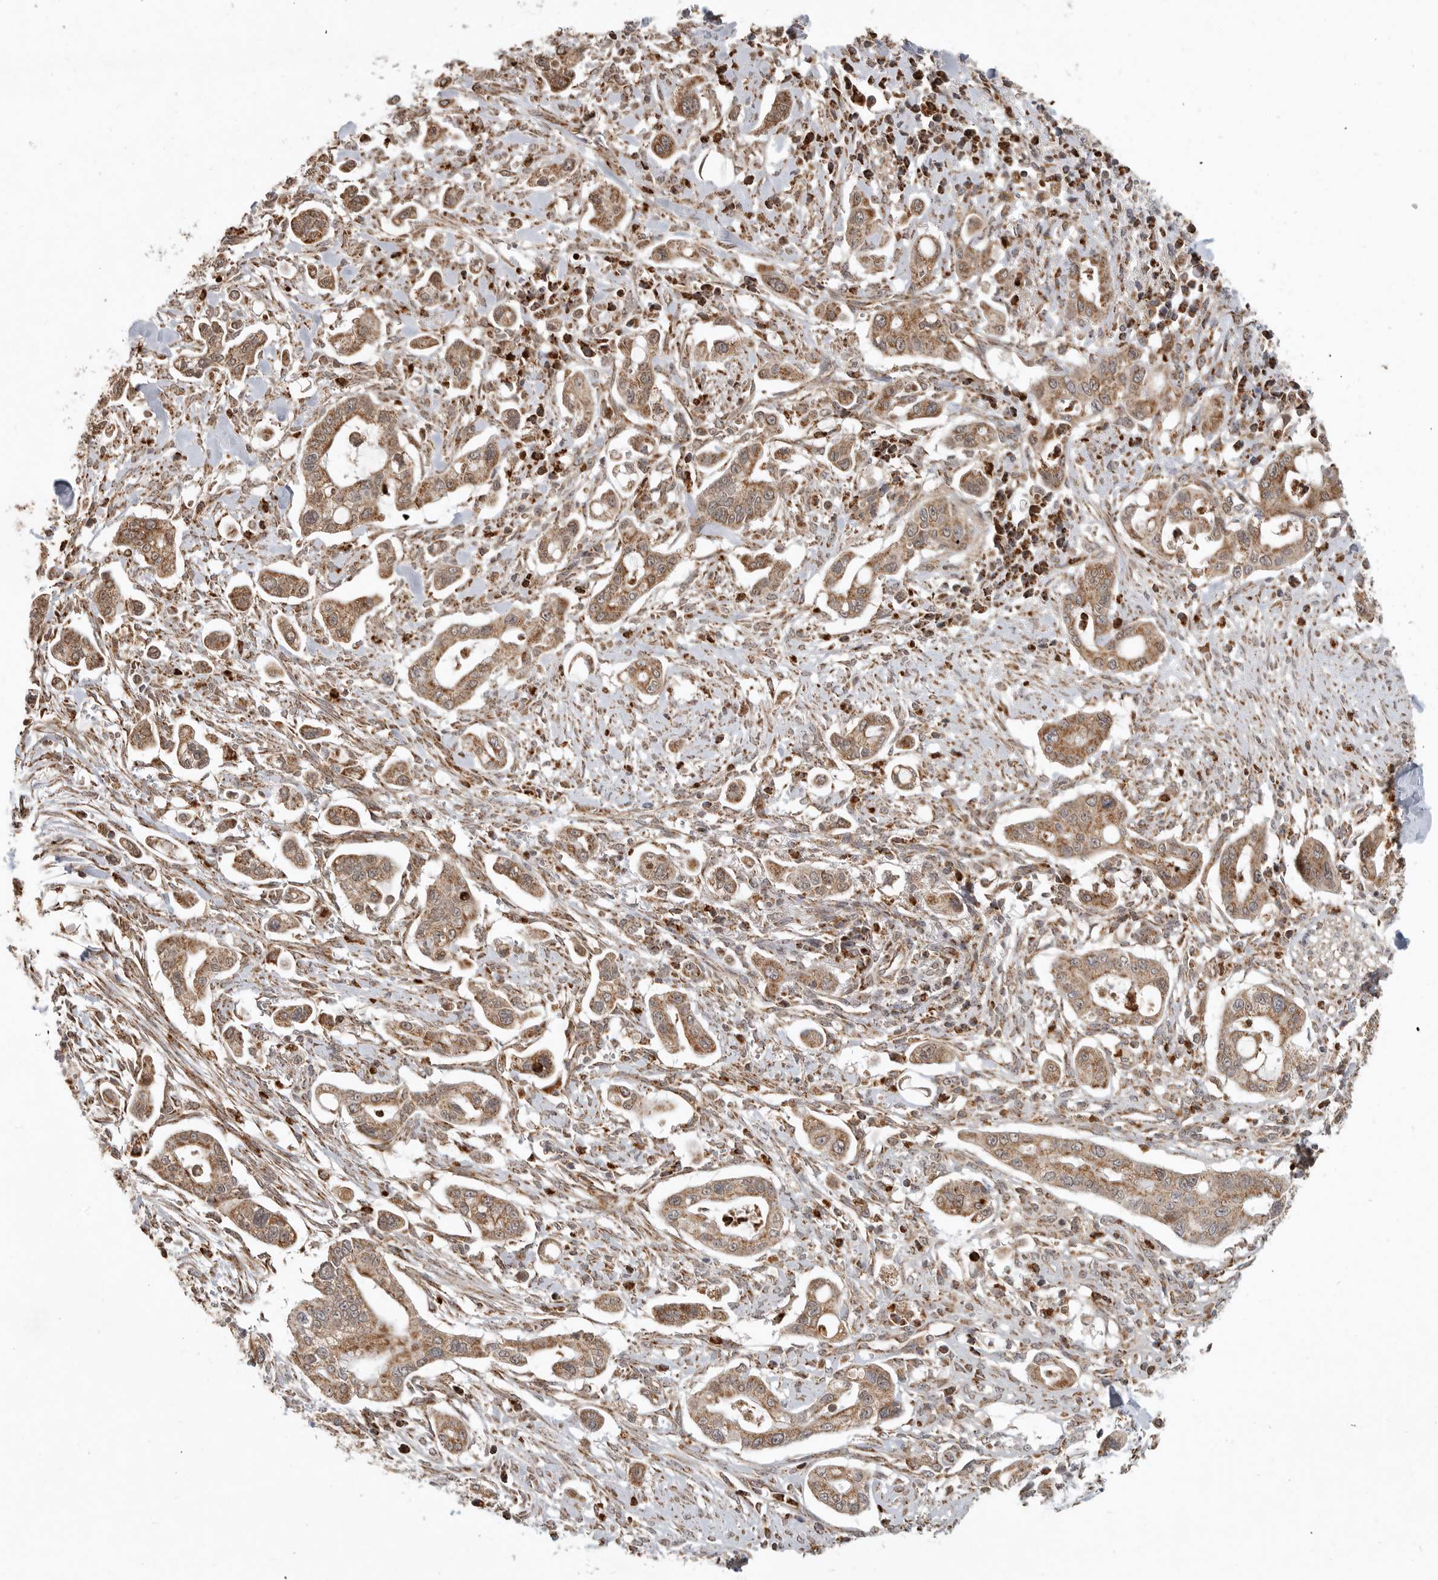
{"staining": {"intensity": "moderate", "quantity": ">75%", "location": "cytoplasmic/membranous"}, "tissue": "pancreatic cancer", "cell_type": "Tumor cells", "image_type": "cancer", "snomed": [{"axis": "morphology", "description": "Adenocarcinoma, NOS"}, {"axis": "topography", "description": "Pancreas"}], "caption": "High-magnification brightfield microscopy of adenocarcinoma (pancreatic) stained with DAB (3,3'-diaminobenzidine) (brown) and counterstained with hematoxylin (blue). tumor cells exhibit moderate cytoplasmic/membranous staining is identified in about>75% of cells.", "gene": "GCNT2", "patient": {"sex": "male", "age": 68}}